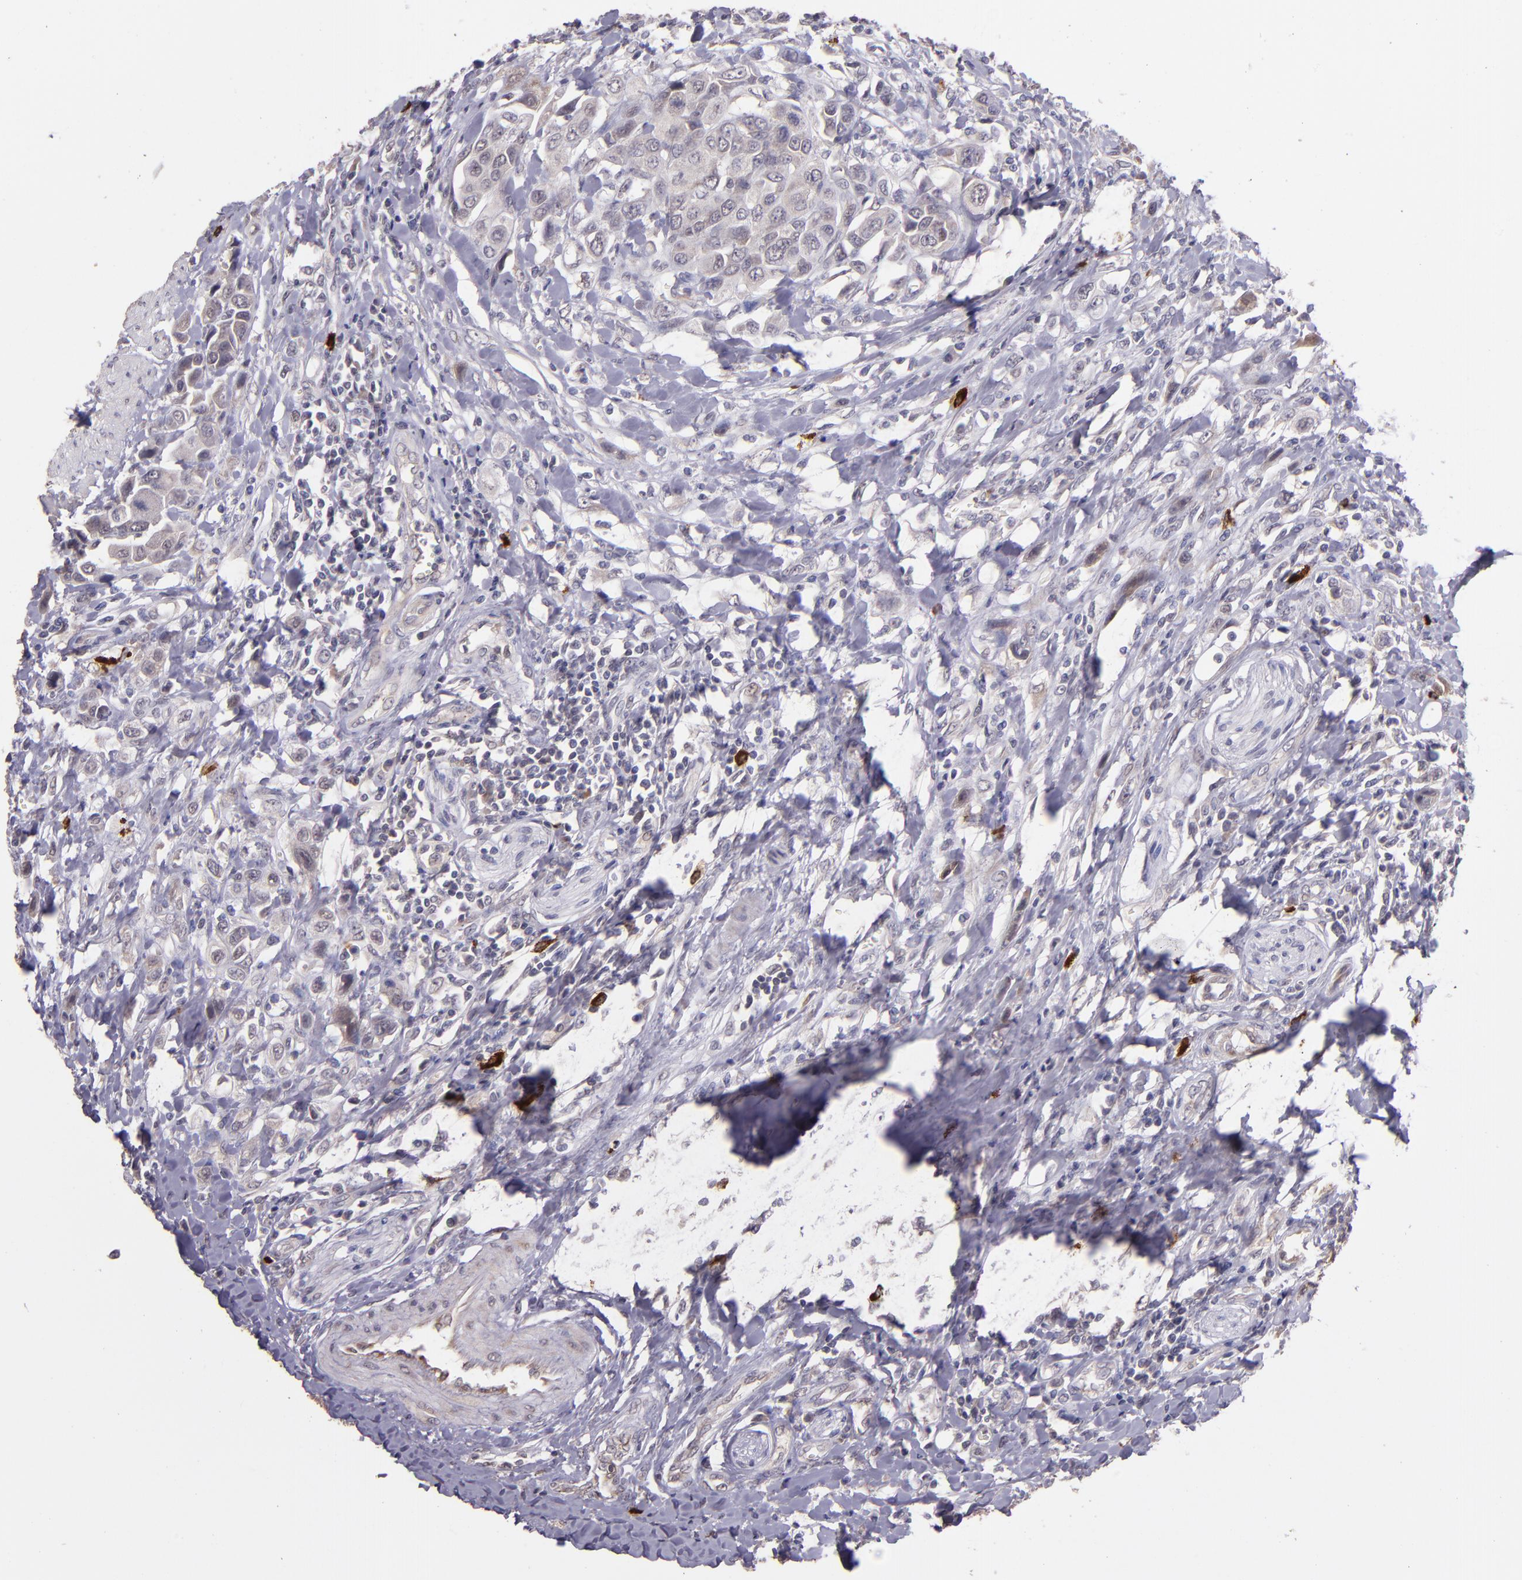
{"staining": {"intensity": "weak", "quantity": "25%-75%", "location": "cytoplasmic/membranous"}, "tissue": "urothelial cancer", "cell_type": "Tumor cells", "image_type": "cancer", "snomed": [{"axis": "morphology", "description": "Urothelial carcinoma, High grade"}, {"axis": "topography", "description": "Urinary bladder"}], "caption": "An IHC photomicrograph of neoplastic tissue is shown. Protein staining in brown shows weak cytoplasmic/membranous positivity in urothelial cancer within tumor cells.", "gene": "TAF7L", "patient": {"sex": "male", "age": 50}}